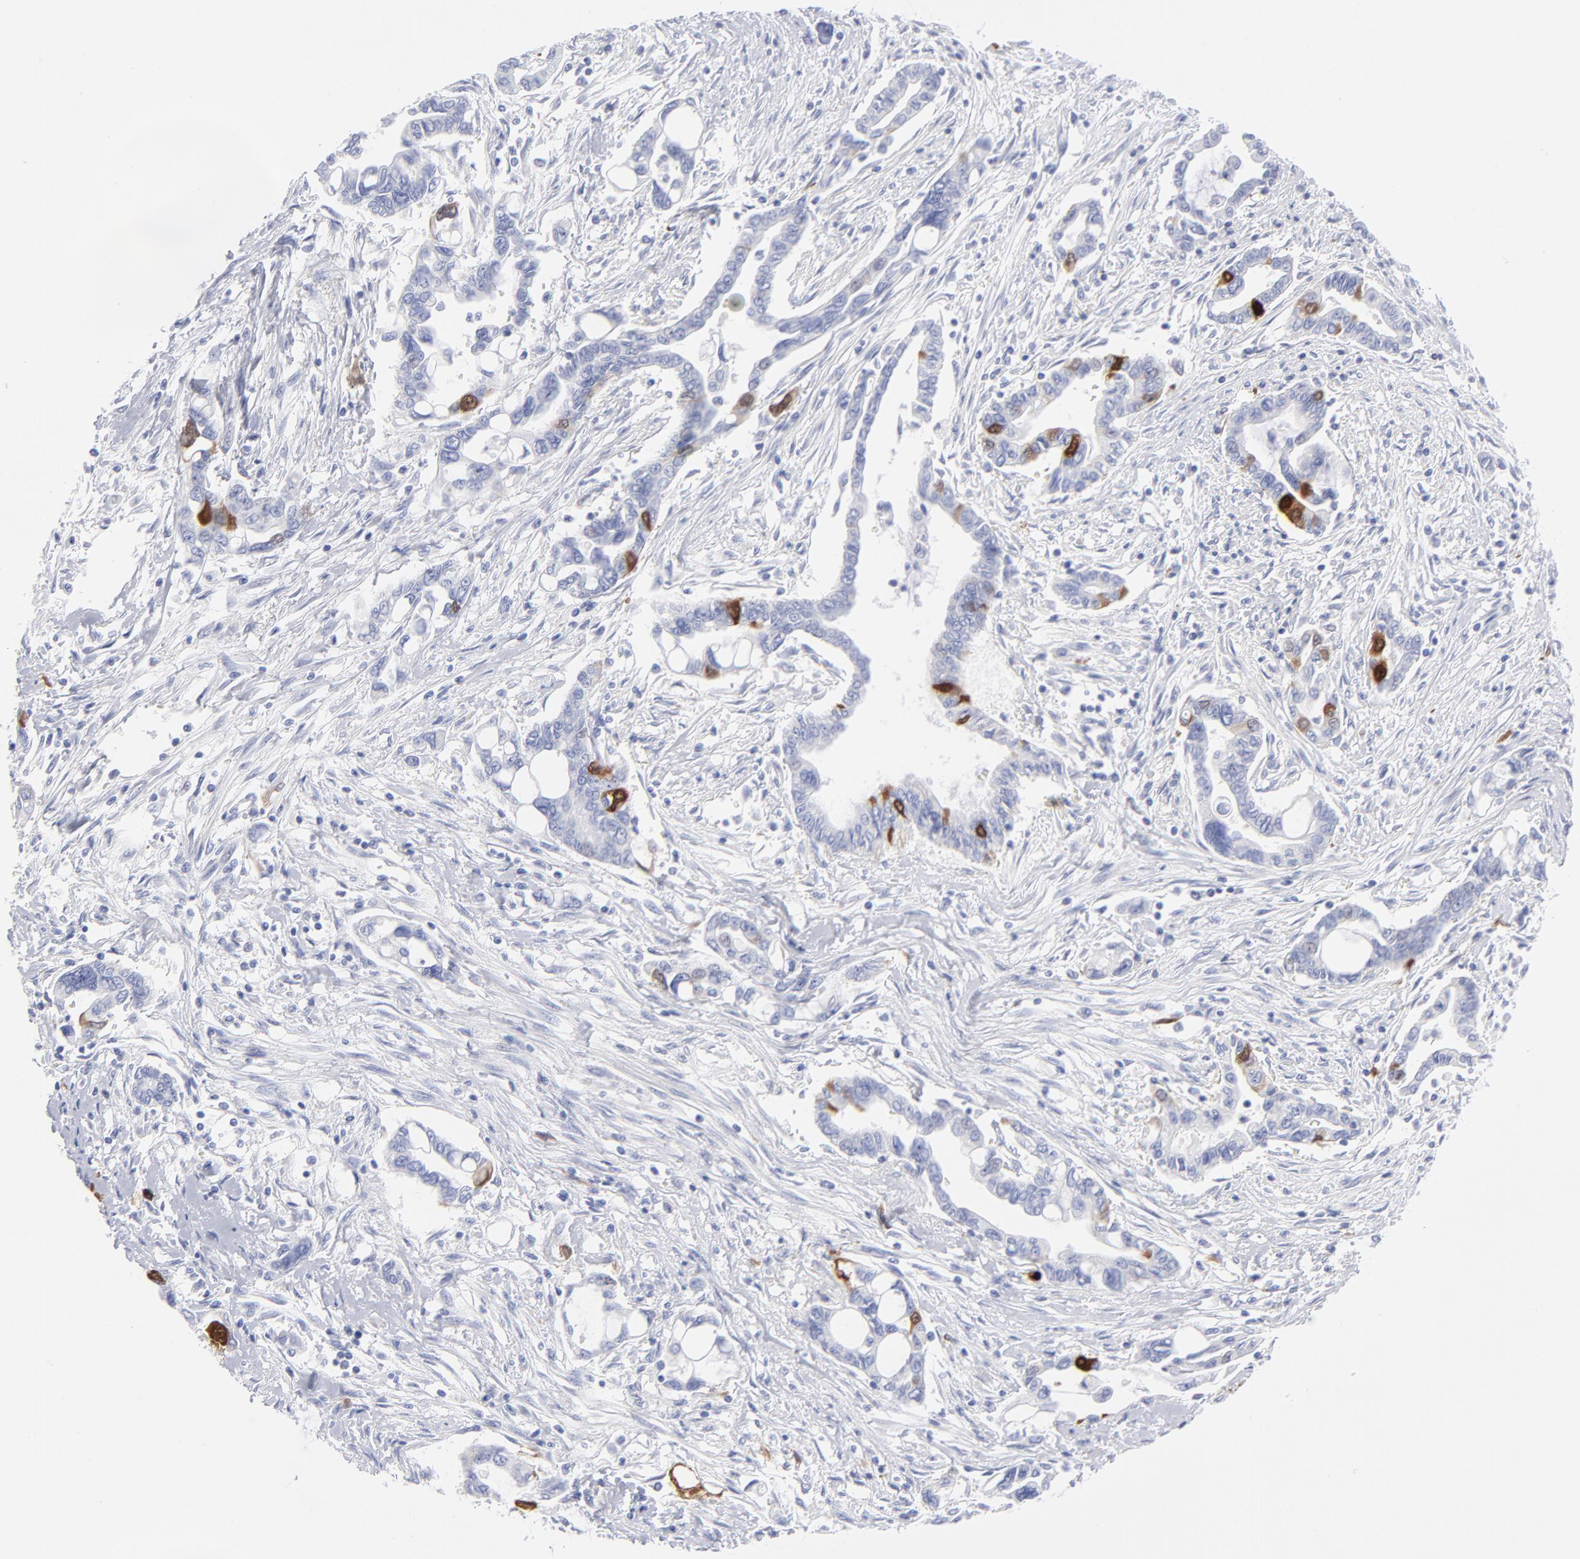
{"staining": {"intensity": "strong", "quantity": "<25%", "location": "cytoplasmic/membranous"}, "tissue": "pancreatic cancer", "cell_type": "Tumor cells", "image_type": "cancer", "snomed": [{"axis": "morphology", "description": "Adenocarcinoma, NOS"}, {"axis": "topography", "description": "Pancreas"}], "caption": "A micrograph of human adenocarcinoma (pancreatic) stained for a protein exhibits strong cytoplasmic/membranous brown staining in tumor cells.", "gene": "CCNB1", "patient": {"sex": "female", "age": 57}}